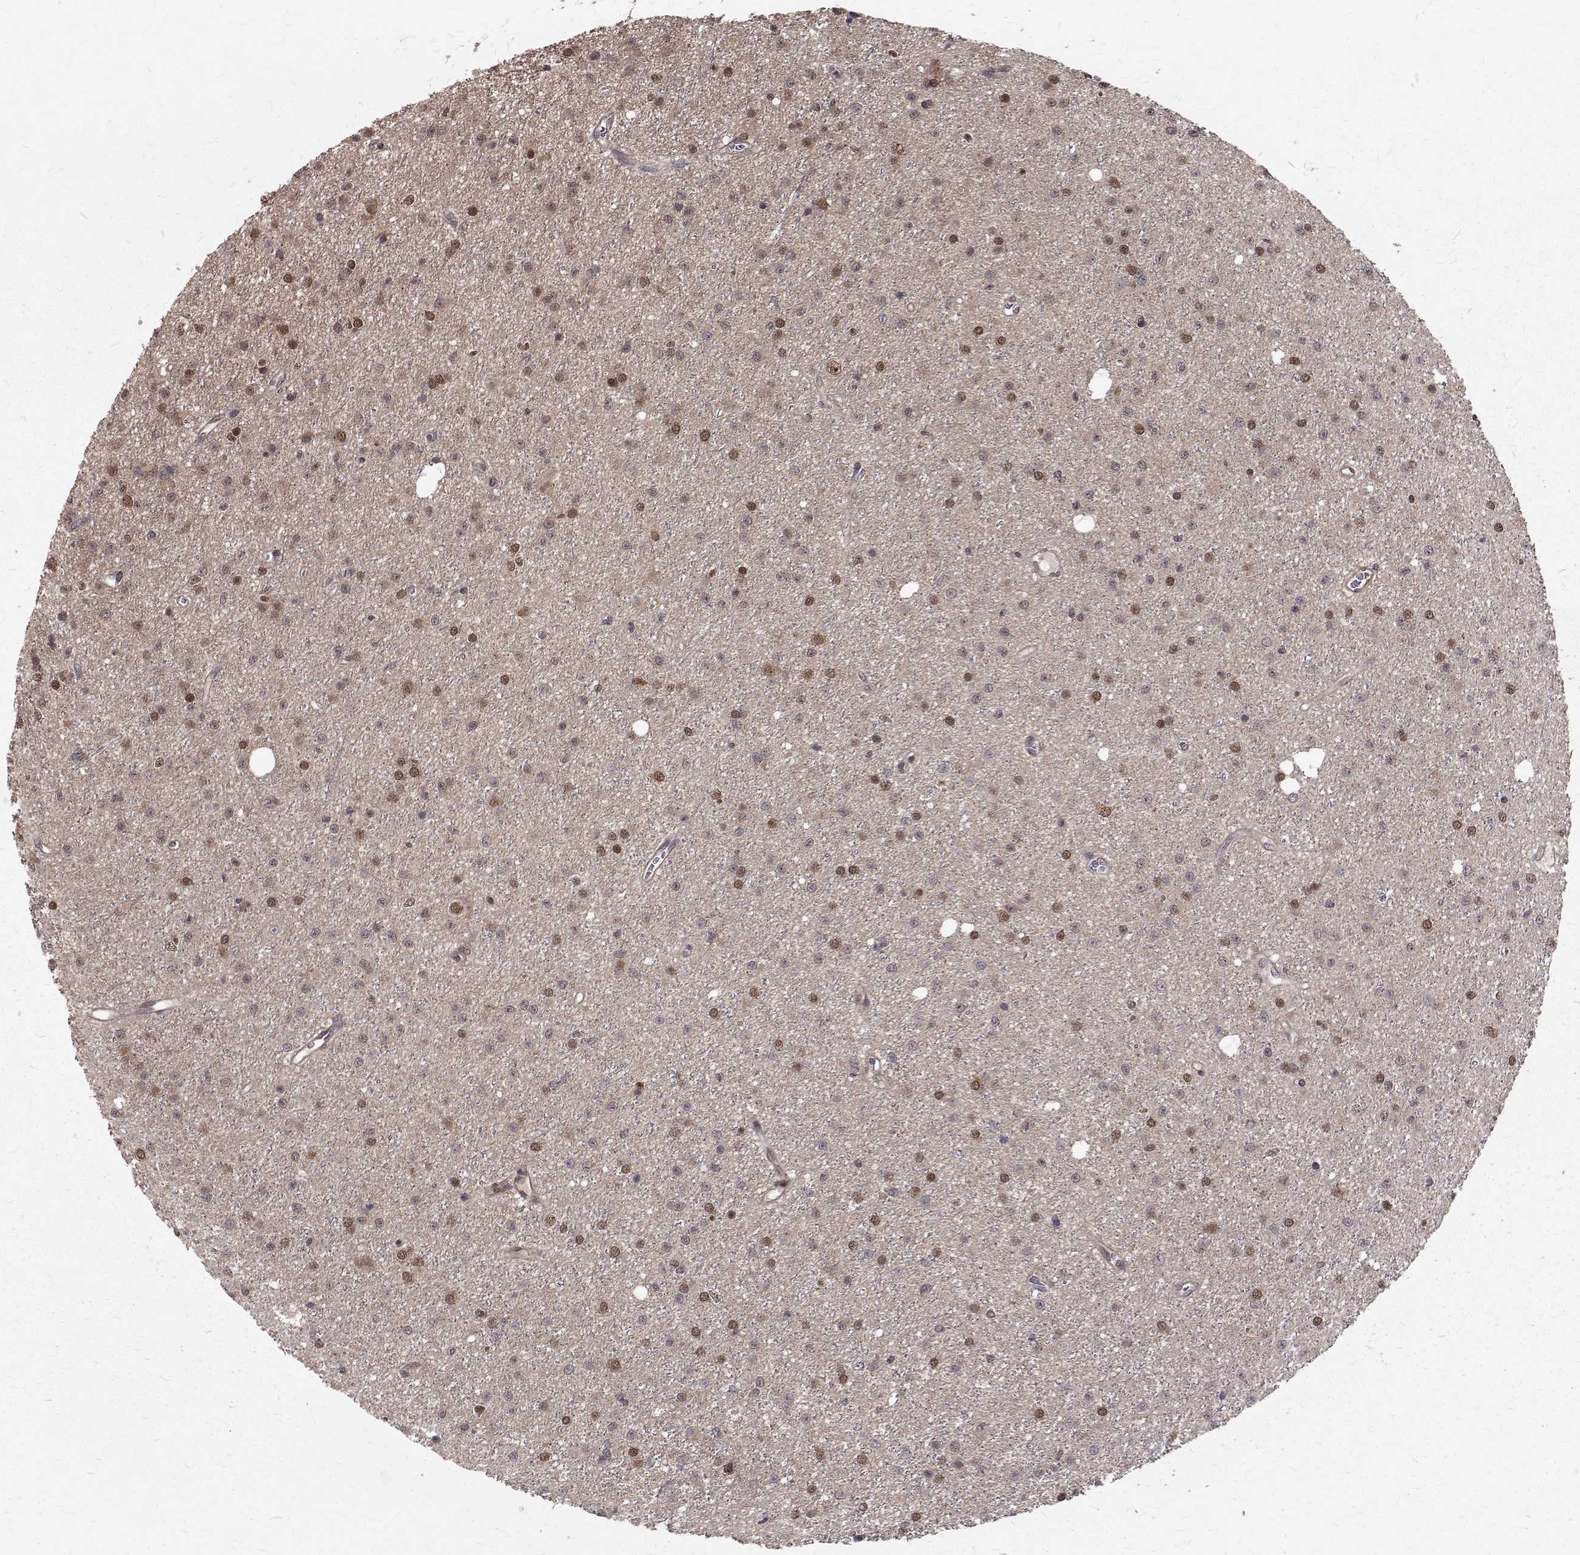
{"staining": {"intensity": "moderate", "quantity": ">75%", "location": "nuclear"}, "tissue": "glioma", "cell_type": "Tumor cells", "image_type": "cancer", "snomed": [{"axis": "morphology", "description": "Glioma, malignant, Low grade"}, {"axis": "topography", "description": "Brain"}], "caption": "High-power microscopy captured an IHC micrograph of malignant low-grade glioma, revealing moderate nuclear expression in about >75% of tumor cells. (Stains: DAB in brown, nuclei in blue, Microscopy: brightfield microscopy at high magnification).", "gene": "NIF3L1", "patient": {"sex": "male", "age": 27}}